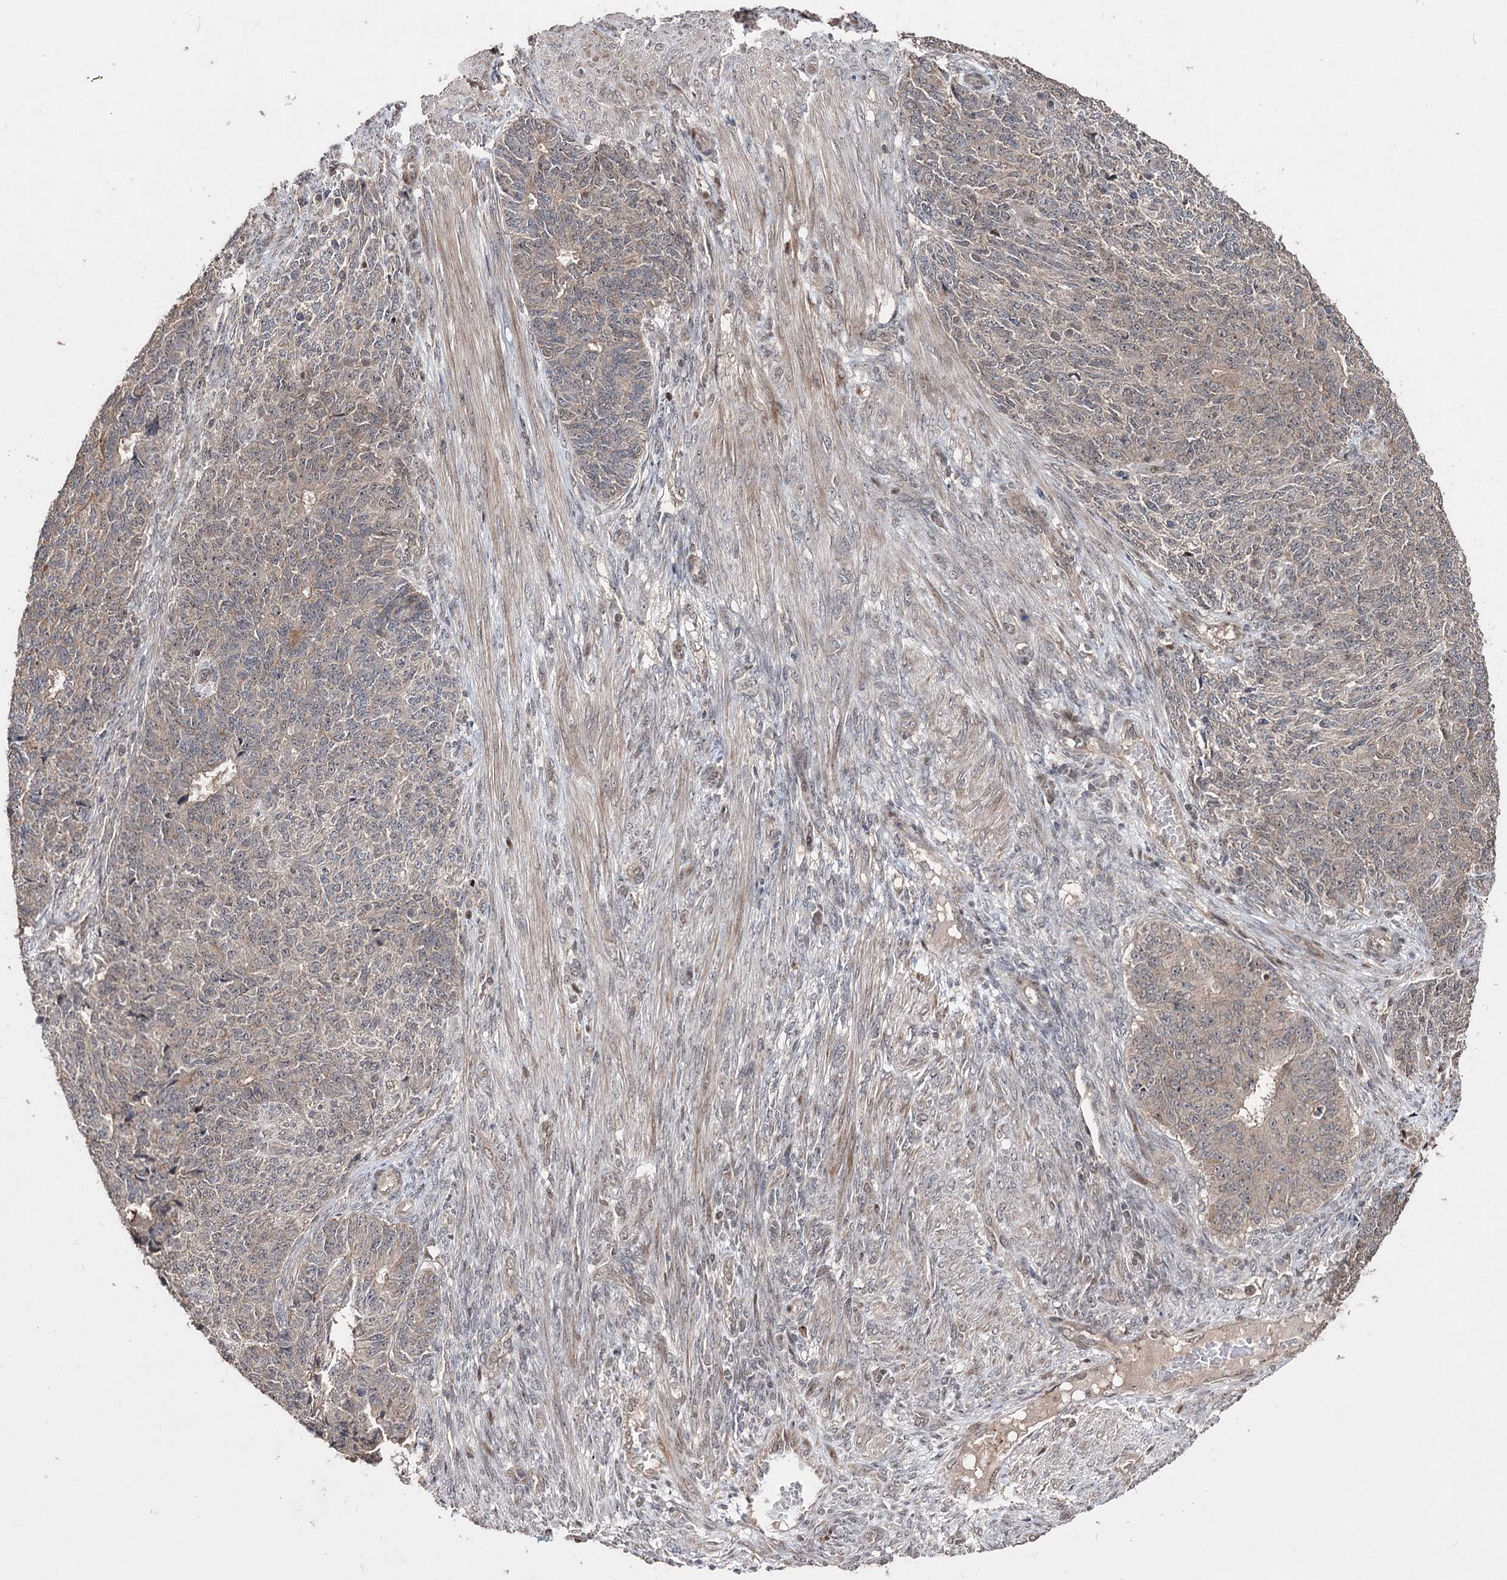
{"staining": {"intensity": "weak", "quantity": "25%-75%", "location": "cytoplasmic/membranous"}, "tissue": "endometrial cancer", "cell_type": "Tumor cells", "image_type": "cancer", "snomed": [{"axis": "morphology", "description": "Adenocarcinoma, NOS"}, {"axis": "topography", "description": "Endometrium"}], "caption": "DAB (3,3'-diaminobenzidine) immunohistochemical staining of human endometrial cancer demonstrates weak cytoplasmic/membranous protein positivity in about 25%-75% of tumor cells.", "gene": "CPNE8", "patient": {"sex": "female", "age": 32}}